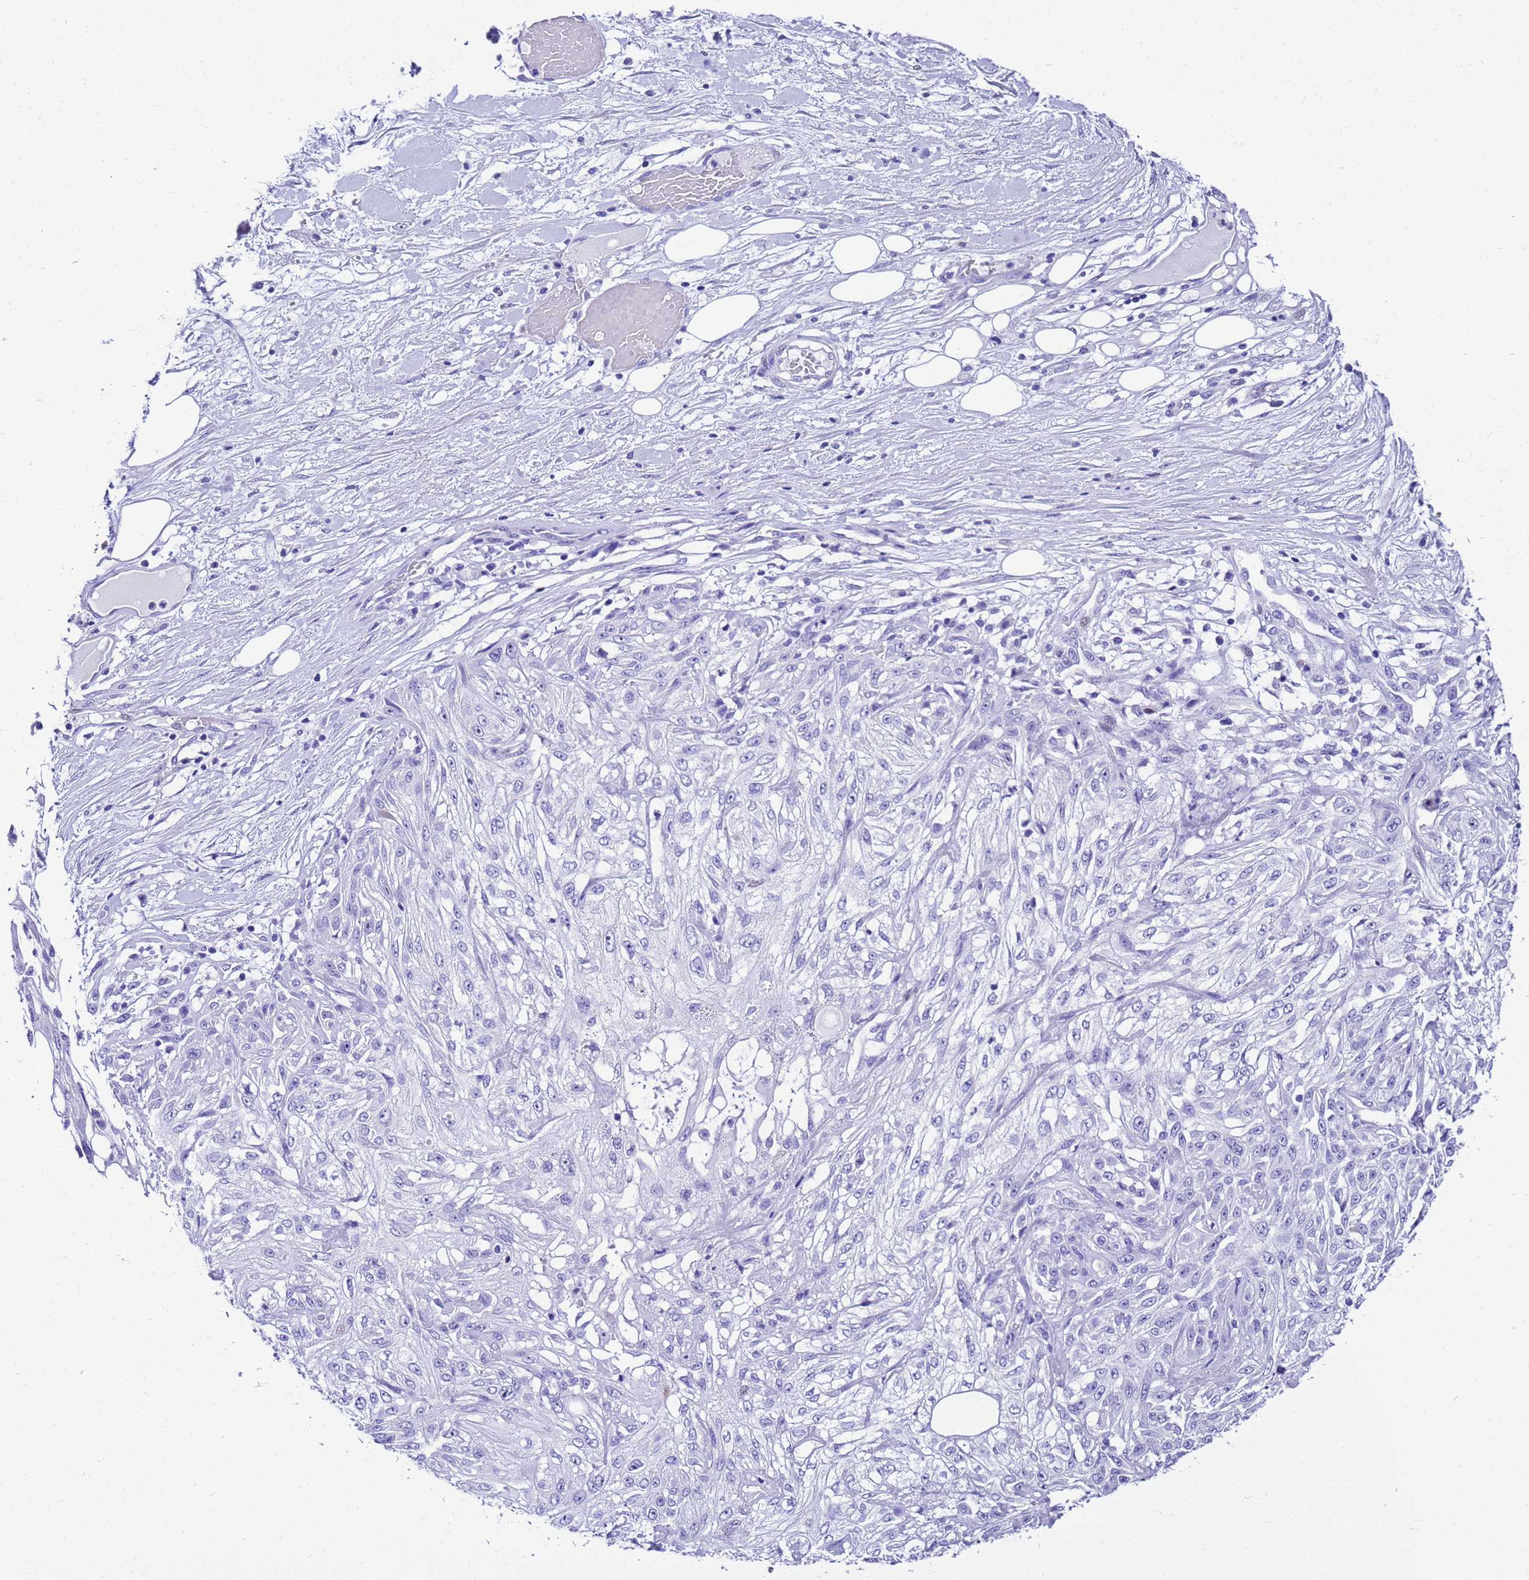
{"staining": {"intensity": "negative", "quantity": "none", "location": "none"}, "tissue": "skin cancer", "cell_type": "Tumor cells", "image_type": "cancer", "snomed": [{"axis": "morphology", "description": "Squamous cell carcinoma, NOS"}, {"axis": "morphology", "description": "Squamous cell carcinoma, metastatic, NOS"}, {"axis": "topography", "description": "Skin"}, {"axis": "topography", "description": "Lymph node"}], "caption": "Immunohistochemistry (IHC) of squamous cell carcinoma (skin) shows no expression in tumor cells. (Stains: DAB (3,3'-diaminobenzidine) immunohistochemistry (IHC) with hematoxylin counter stain, Microscopy: brightfield microscopy at high magnification).", "gene": "UGT2B10", "patient": {"sex": "male", "age": 75}}